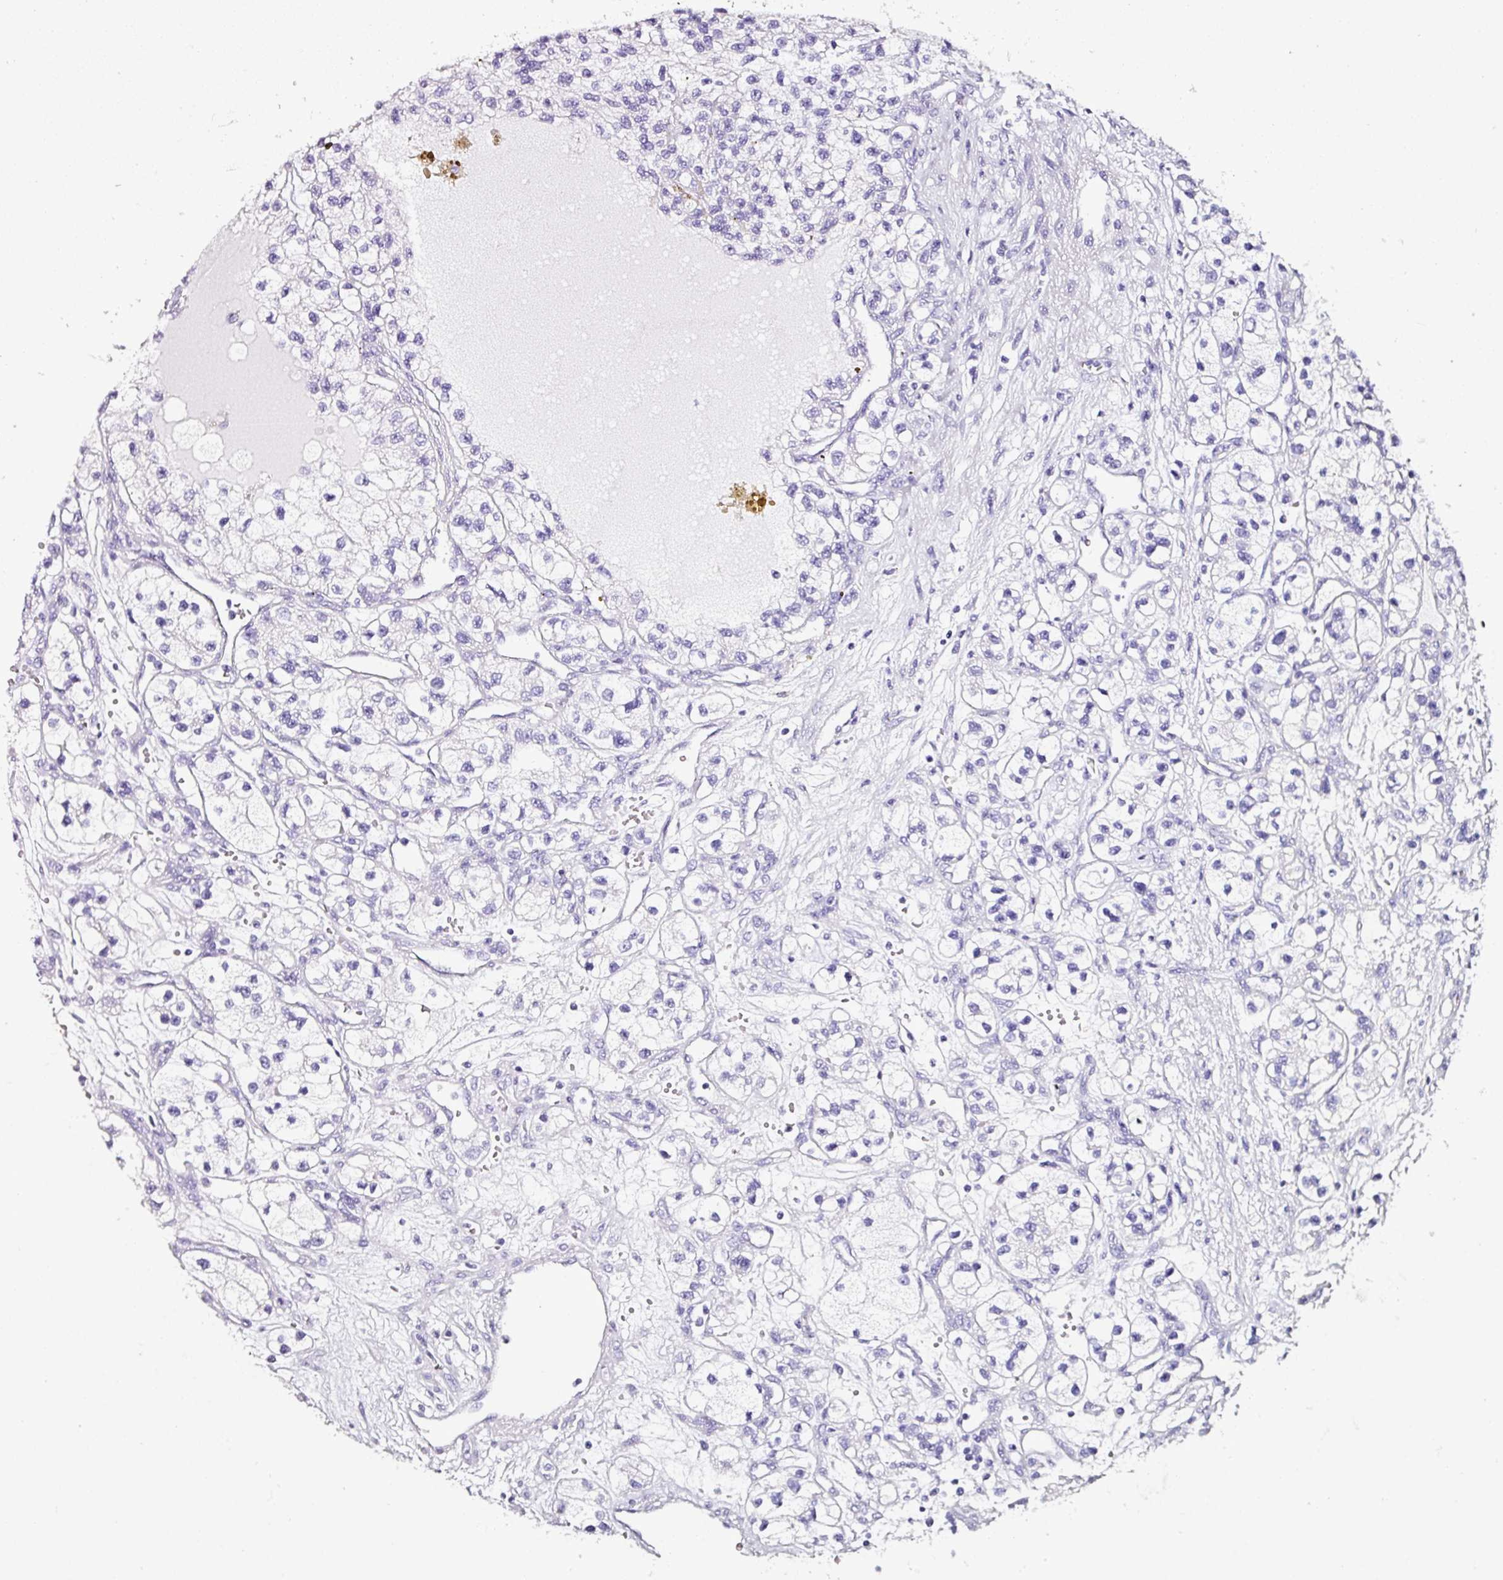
{"staining": {"intensity": "negative", "quantity": "none", "location": "none"}, "tissue": "renal cancer", "cell_type": "Tumor cells", "image_type": "cancer", "snomed": [{"axis": "morphology", "description": "Adenocarcinoma, NOS"}, {"axis": "topography", "description": "Kidney"}], "caption": "This is an immunohistochemistry micrograph of human renal cancer. There is no positivity in tumor cells.", "gene": "NAPSA", "patient": {"sex": "female", "age": 57}}